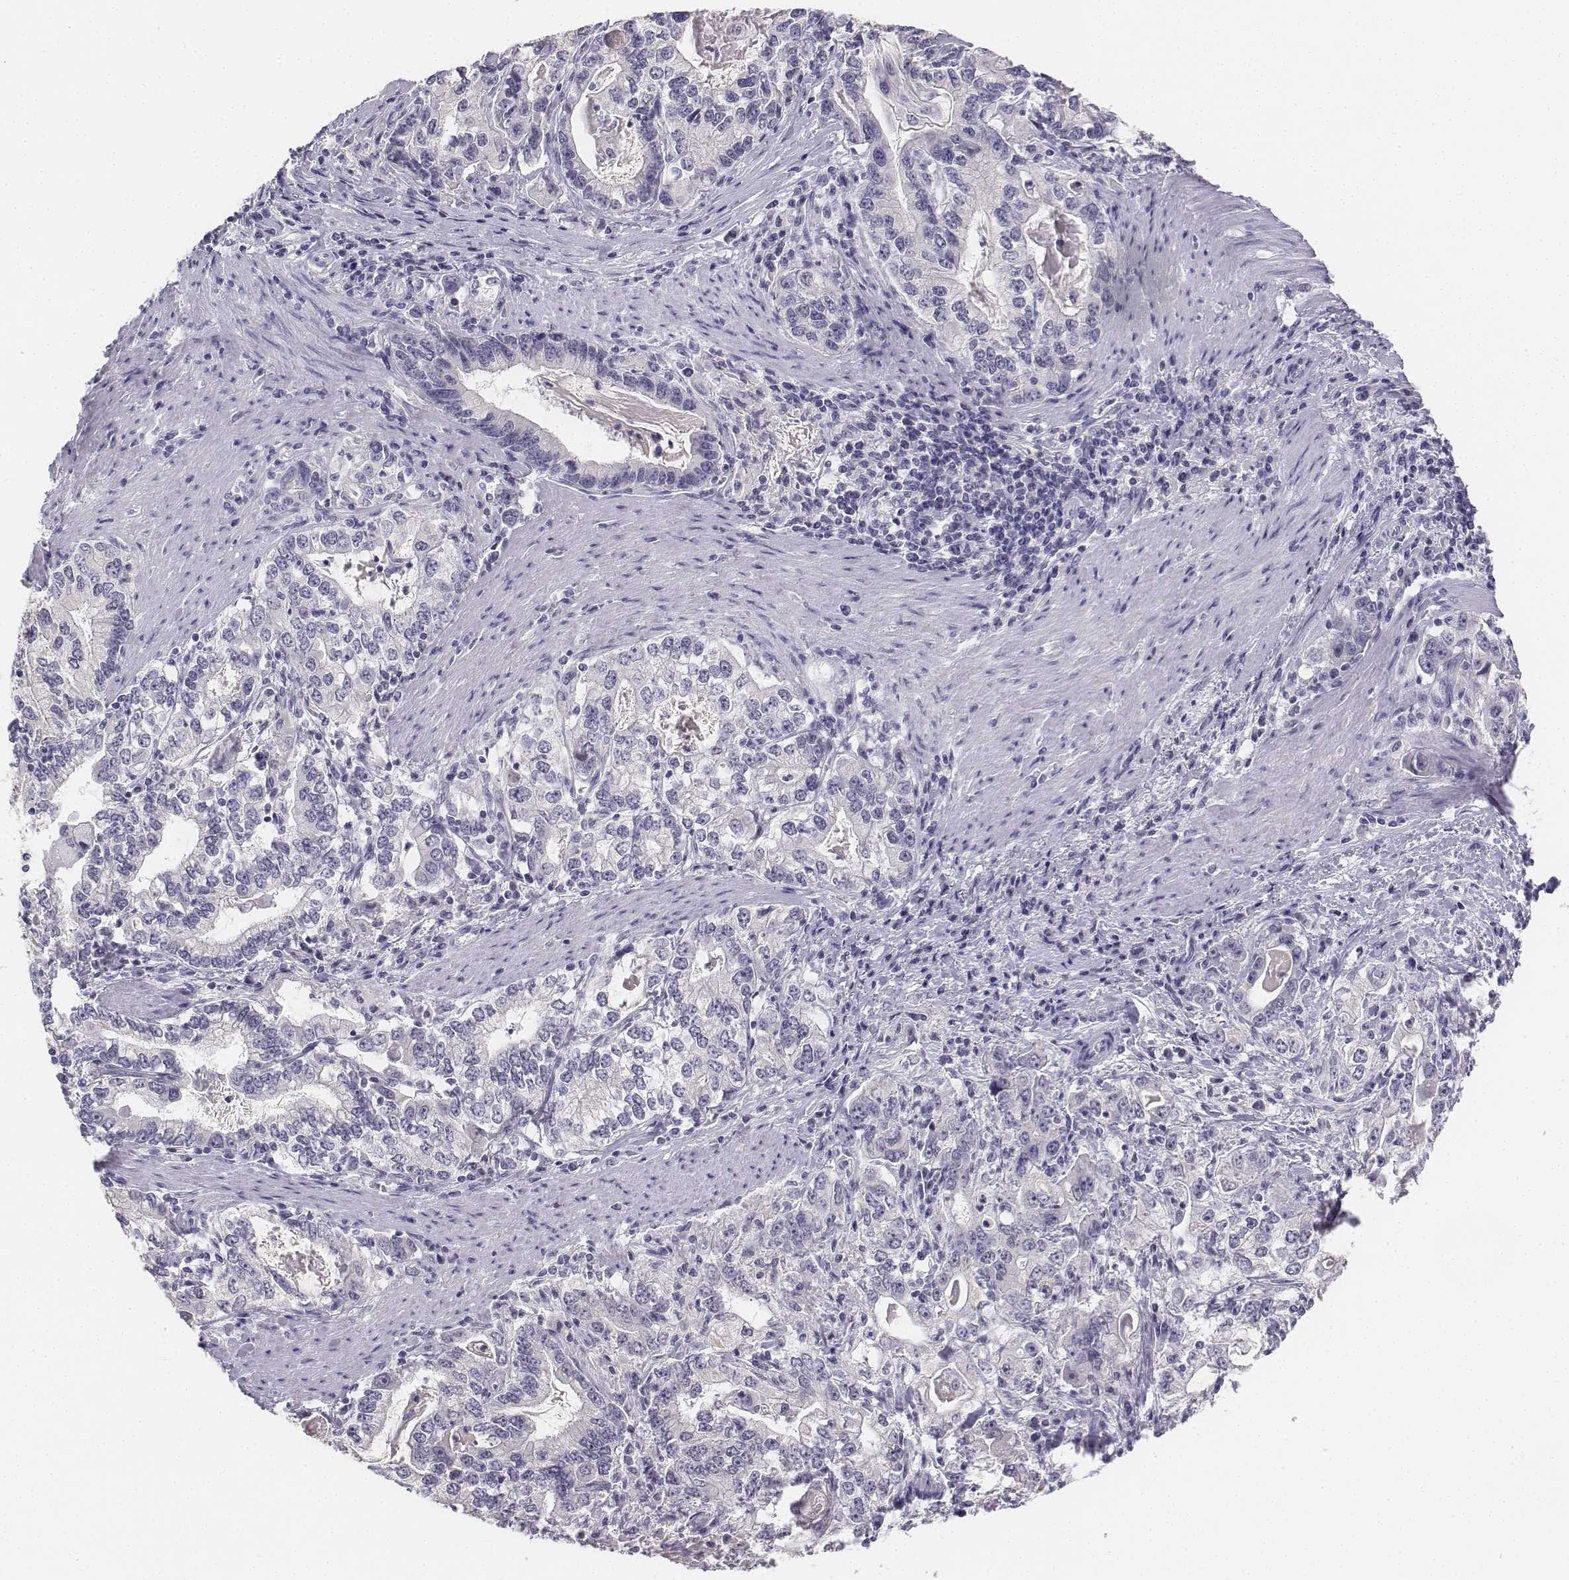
{"staining": {"intensity": "negative", "quantity": "none", "location": "none"}, "tissue": "stomach cancer", "cell_type": "Tumor cells", "image_type": "cancer", "snomed": [{"axis": "morphology", "description": "Adenocarcinoma, NOS"}, {"axis": "topography", "description": "Stomach, lower"}], "caption": "Tumor cells show no significant positivity in stomach cancer.", "gene": "UCN2", "patient": {"sex": "female", "age": 72}}